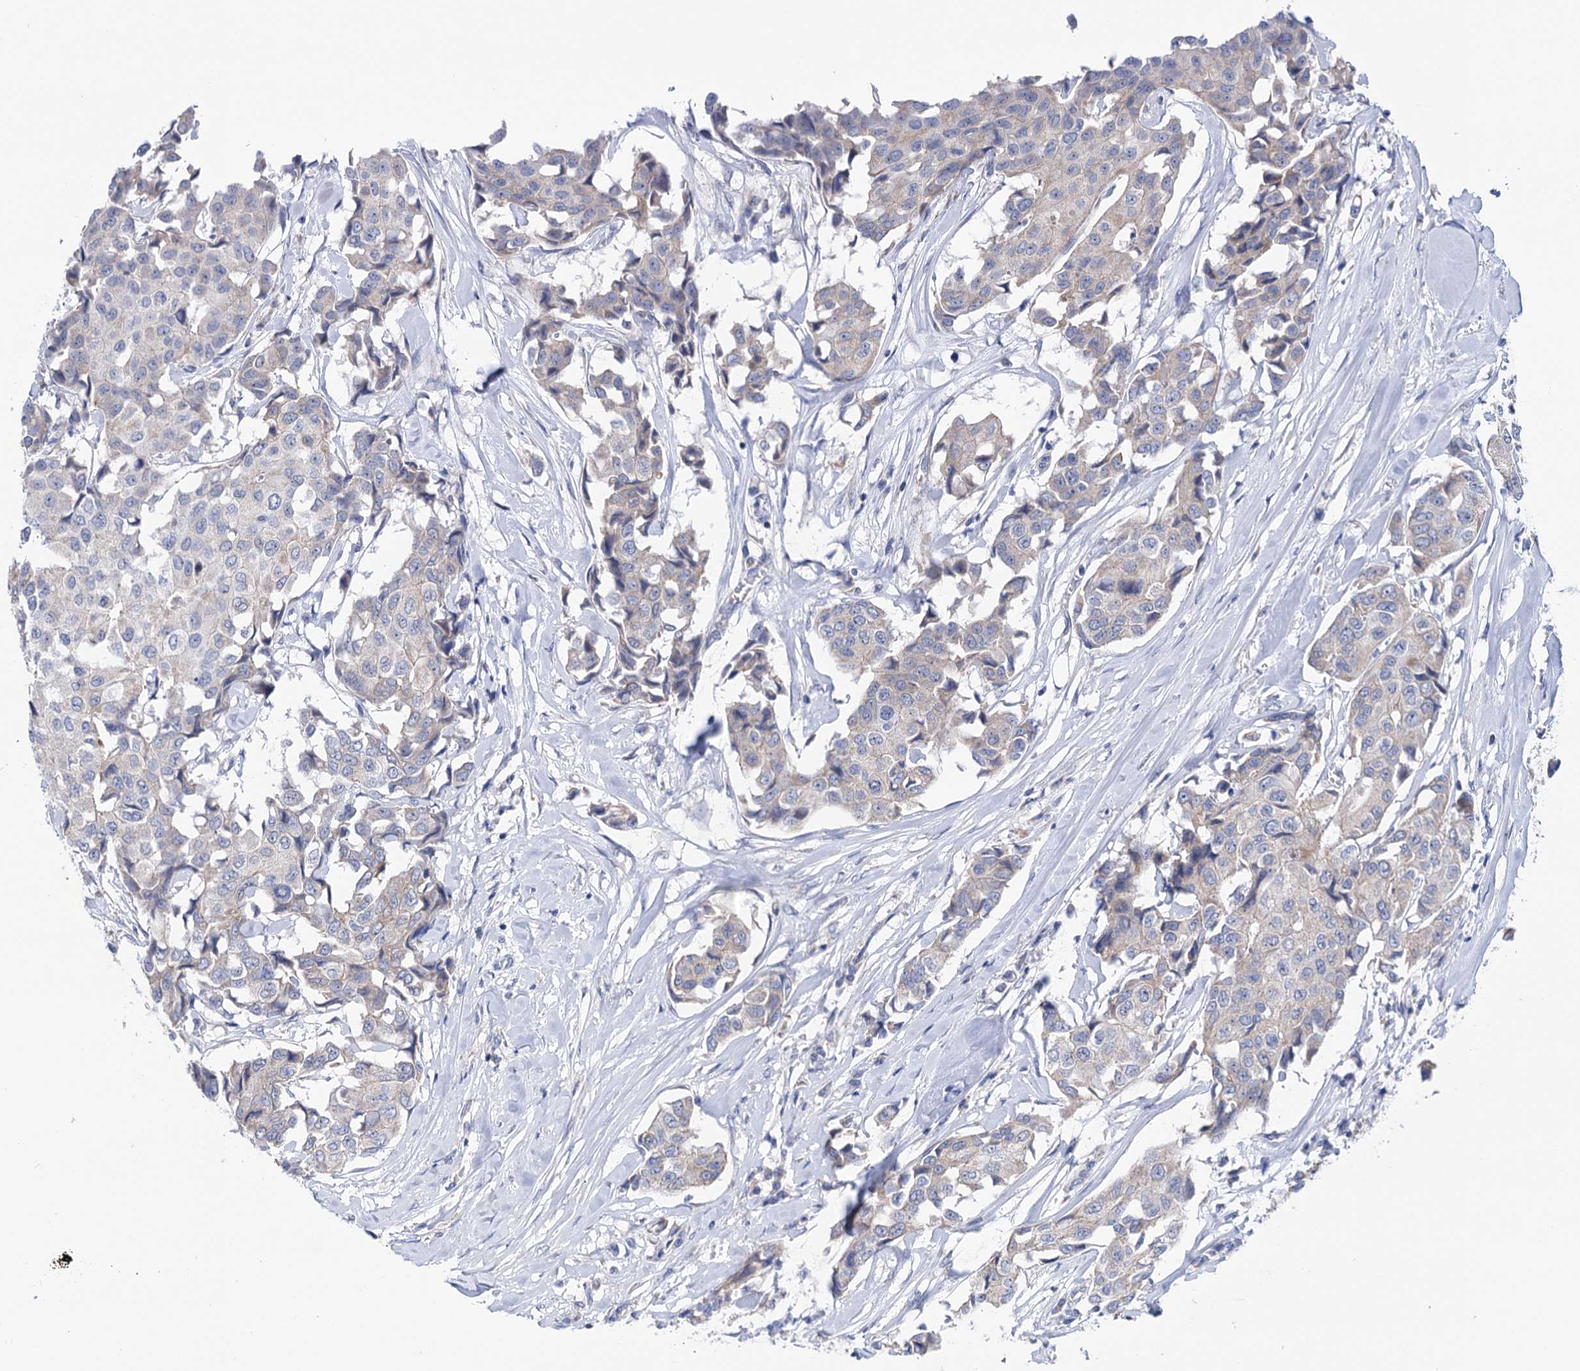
{"staining": {"intensity": "negative", "quantity": "none", "location": "none"}, "tissue": "breast cancer", "cell_type": "Tumor cells", "image_type": "cancer", "snomed": [{"axis": "morphology", "description": "Duct carcinoma"}, {"axis": "topography", "description": "Breast"}], "caption": "Photomicrograph shows no significant protein expression in tumor cells of invasive ductal carcinoma (breast). (DAB (3,3'-diaminobenzidine) IHC visualized using brightfield microscopy, high magnification).", "gene": "SUCLA2", "patient": {"sex": "female", "age": 80}}